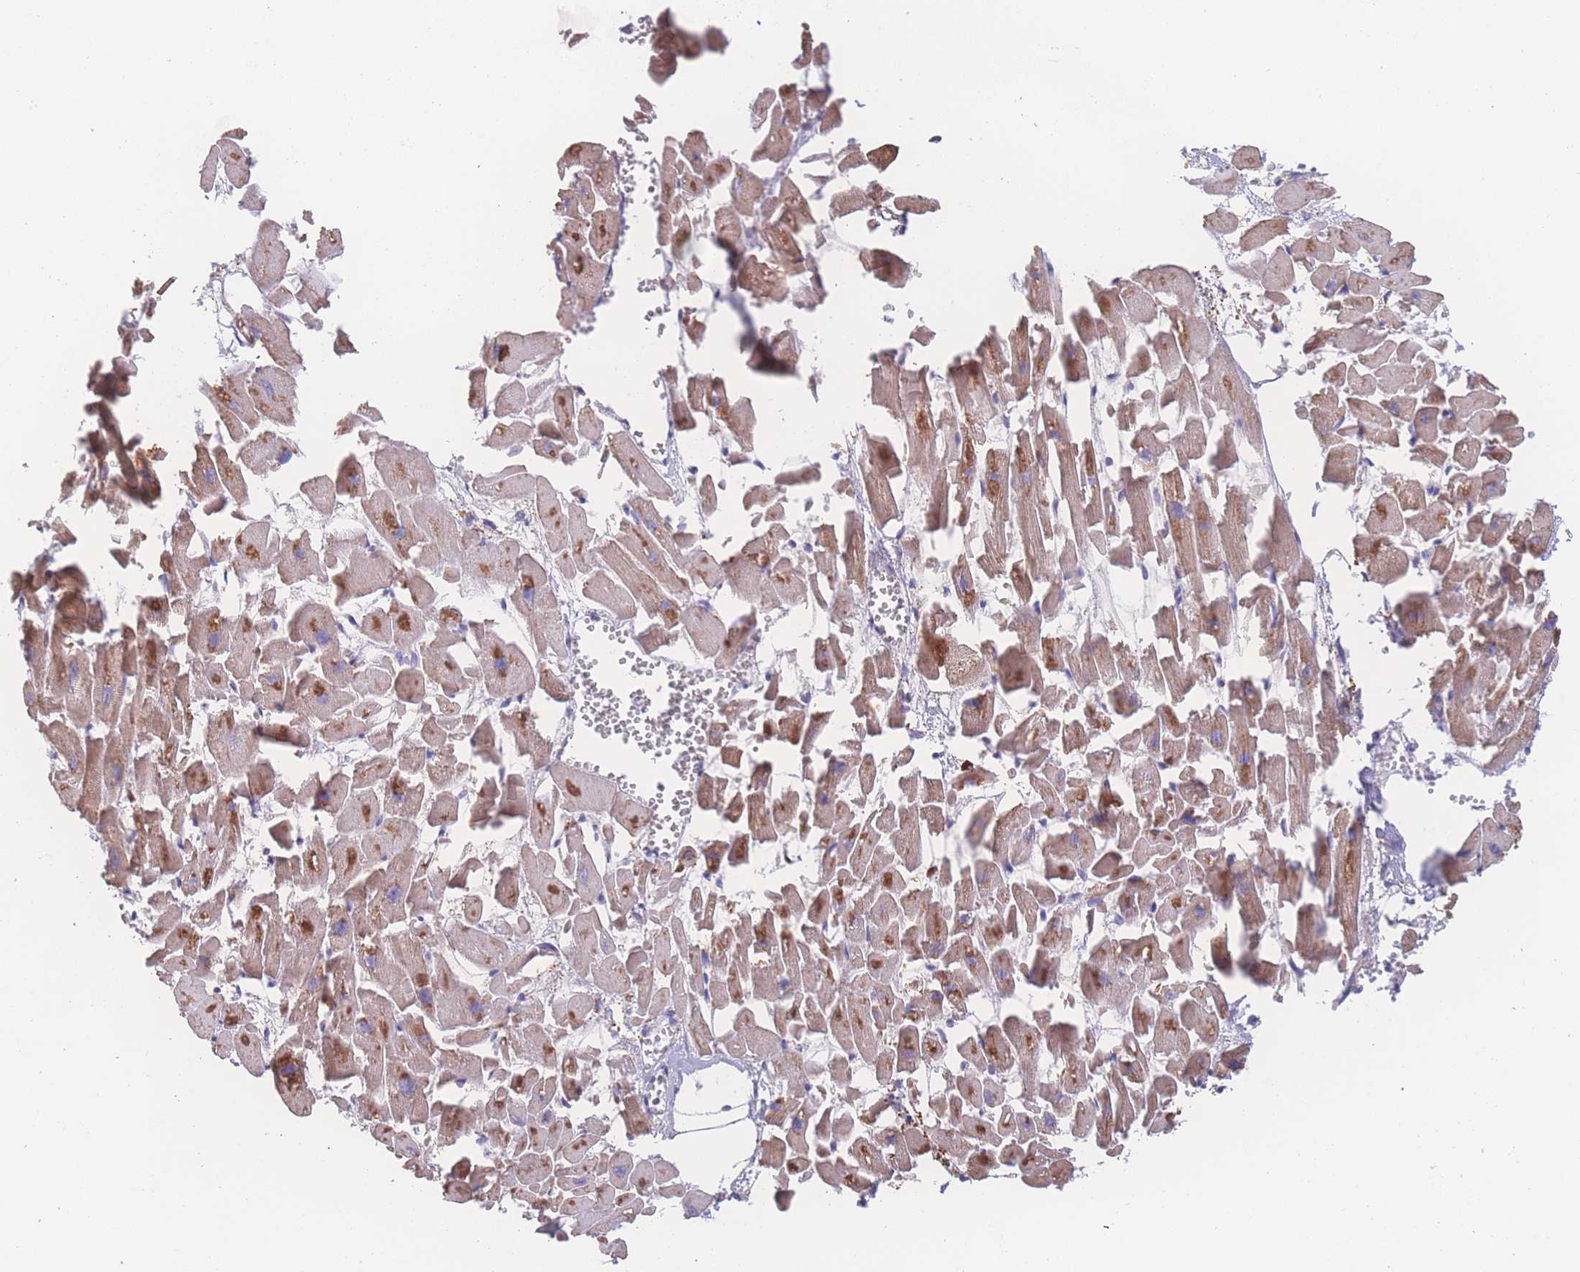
{"staining": {"intensity": "moderate", "quantity": ">75%", "location": "cytoplasmic/membranous"}, "tissue": "heart muscle", "cell_type": "Cardiomyocytes", "image_type": "normal", "snomed": [{"axis": "morphology", "description": "Normal tissue, NOS"}, {"axis": "topography", "description": "Heart"}], "caption": "Immunohistochemistry (IHC) (DAB) staining of unremarkable human heart muscle displays moderate cytoplasmic/membranous protein staining in approximately >75% of cardiomyocytes.", "gene": "SGSM3", "patient": {"sex": "female", "age": 64}}